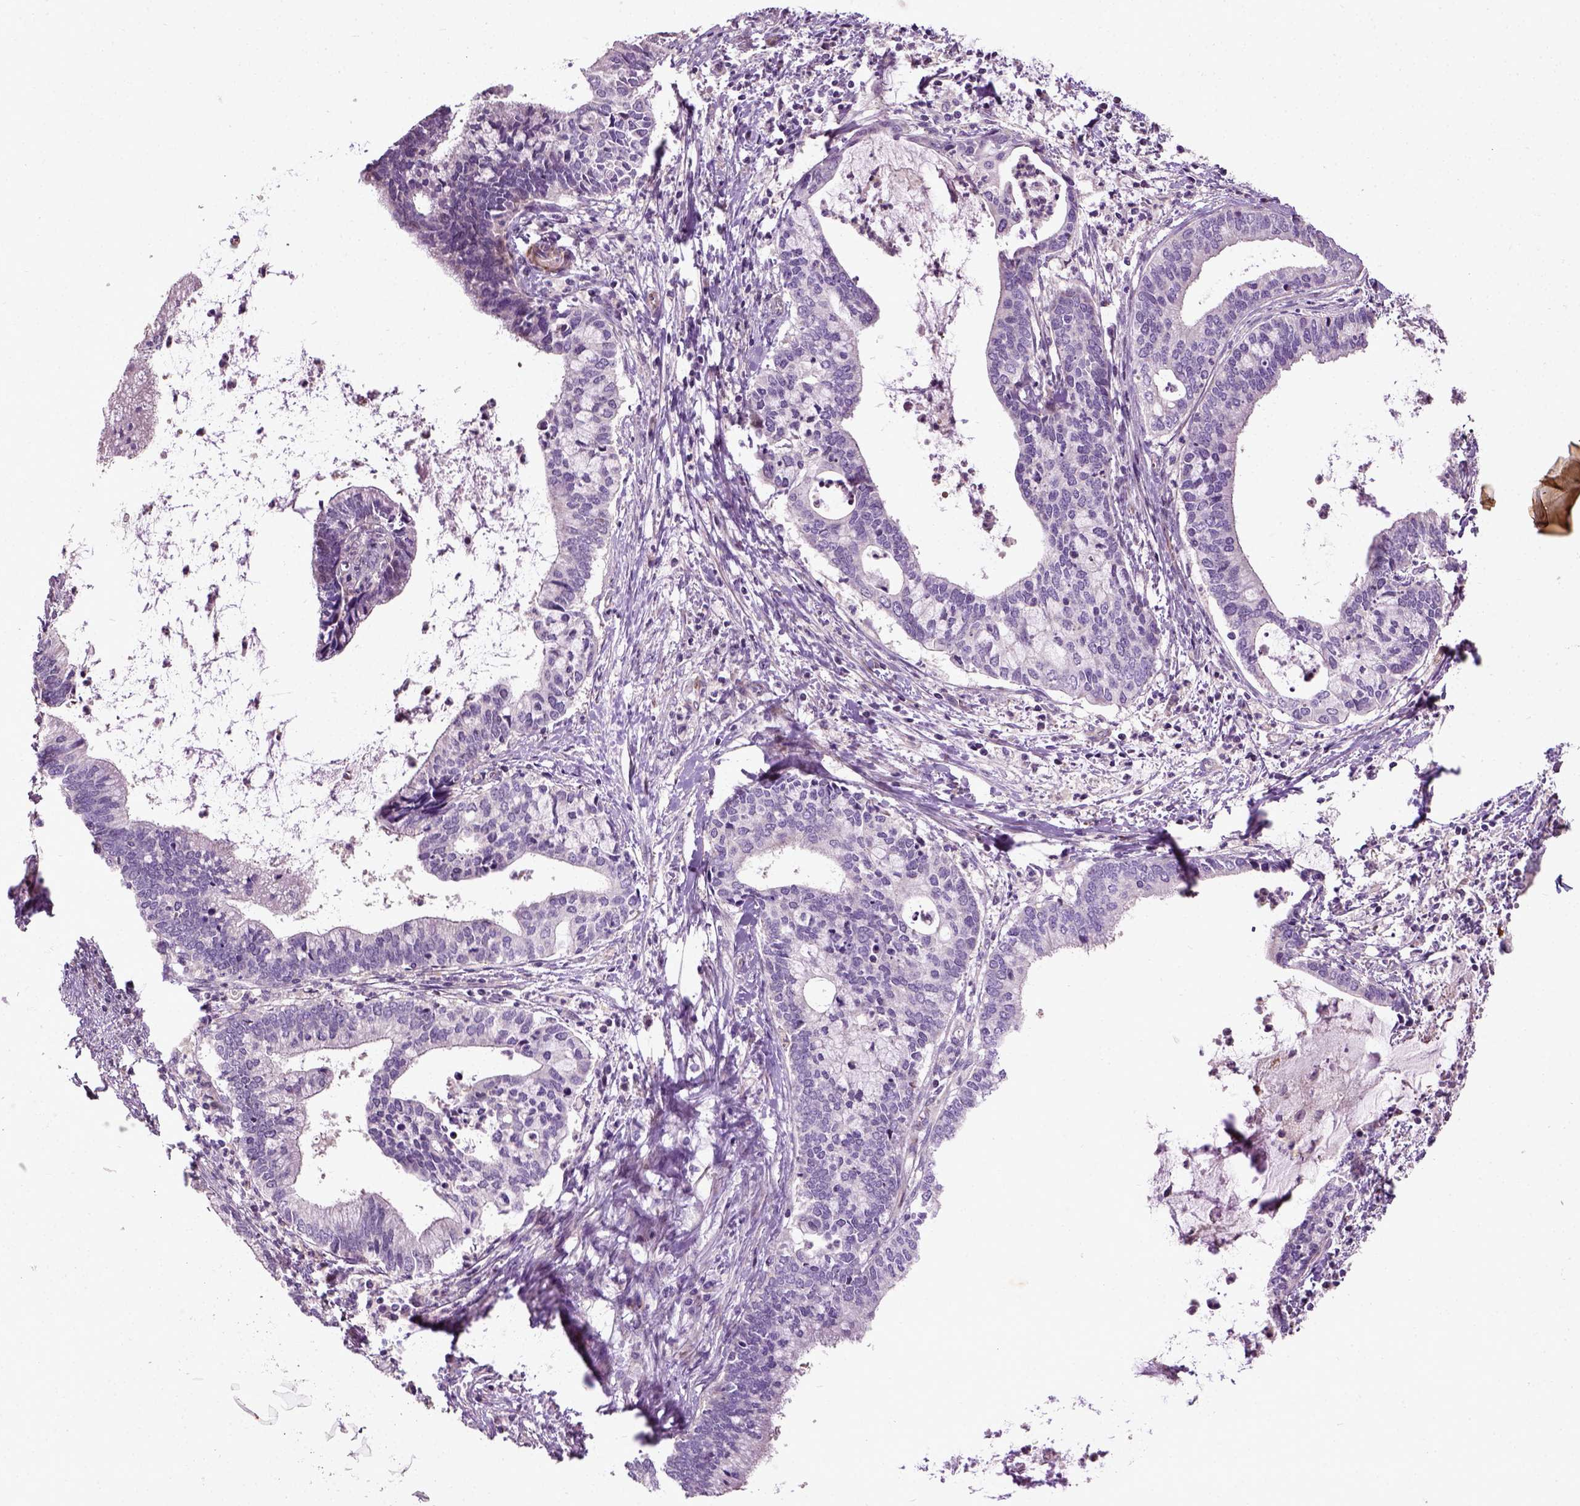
{"staining": {"intensity": "negative", "quantity": "none", "location": "none"}, "tissue": "cervical cancer", "cell_type": "Tumor cells", "image_type": "cancer", "snomed": [{"axis": "morphology", "description": "Adenocarcinoma, NOS"}, {"axis": "topography", "description": "Cervix"}], "caption": "The image exhibits no staining of tumor cells in cervical cancer.", "gene": "PKP3", "patient": {"sex": "female", "age": 42}}